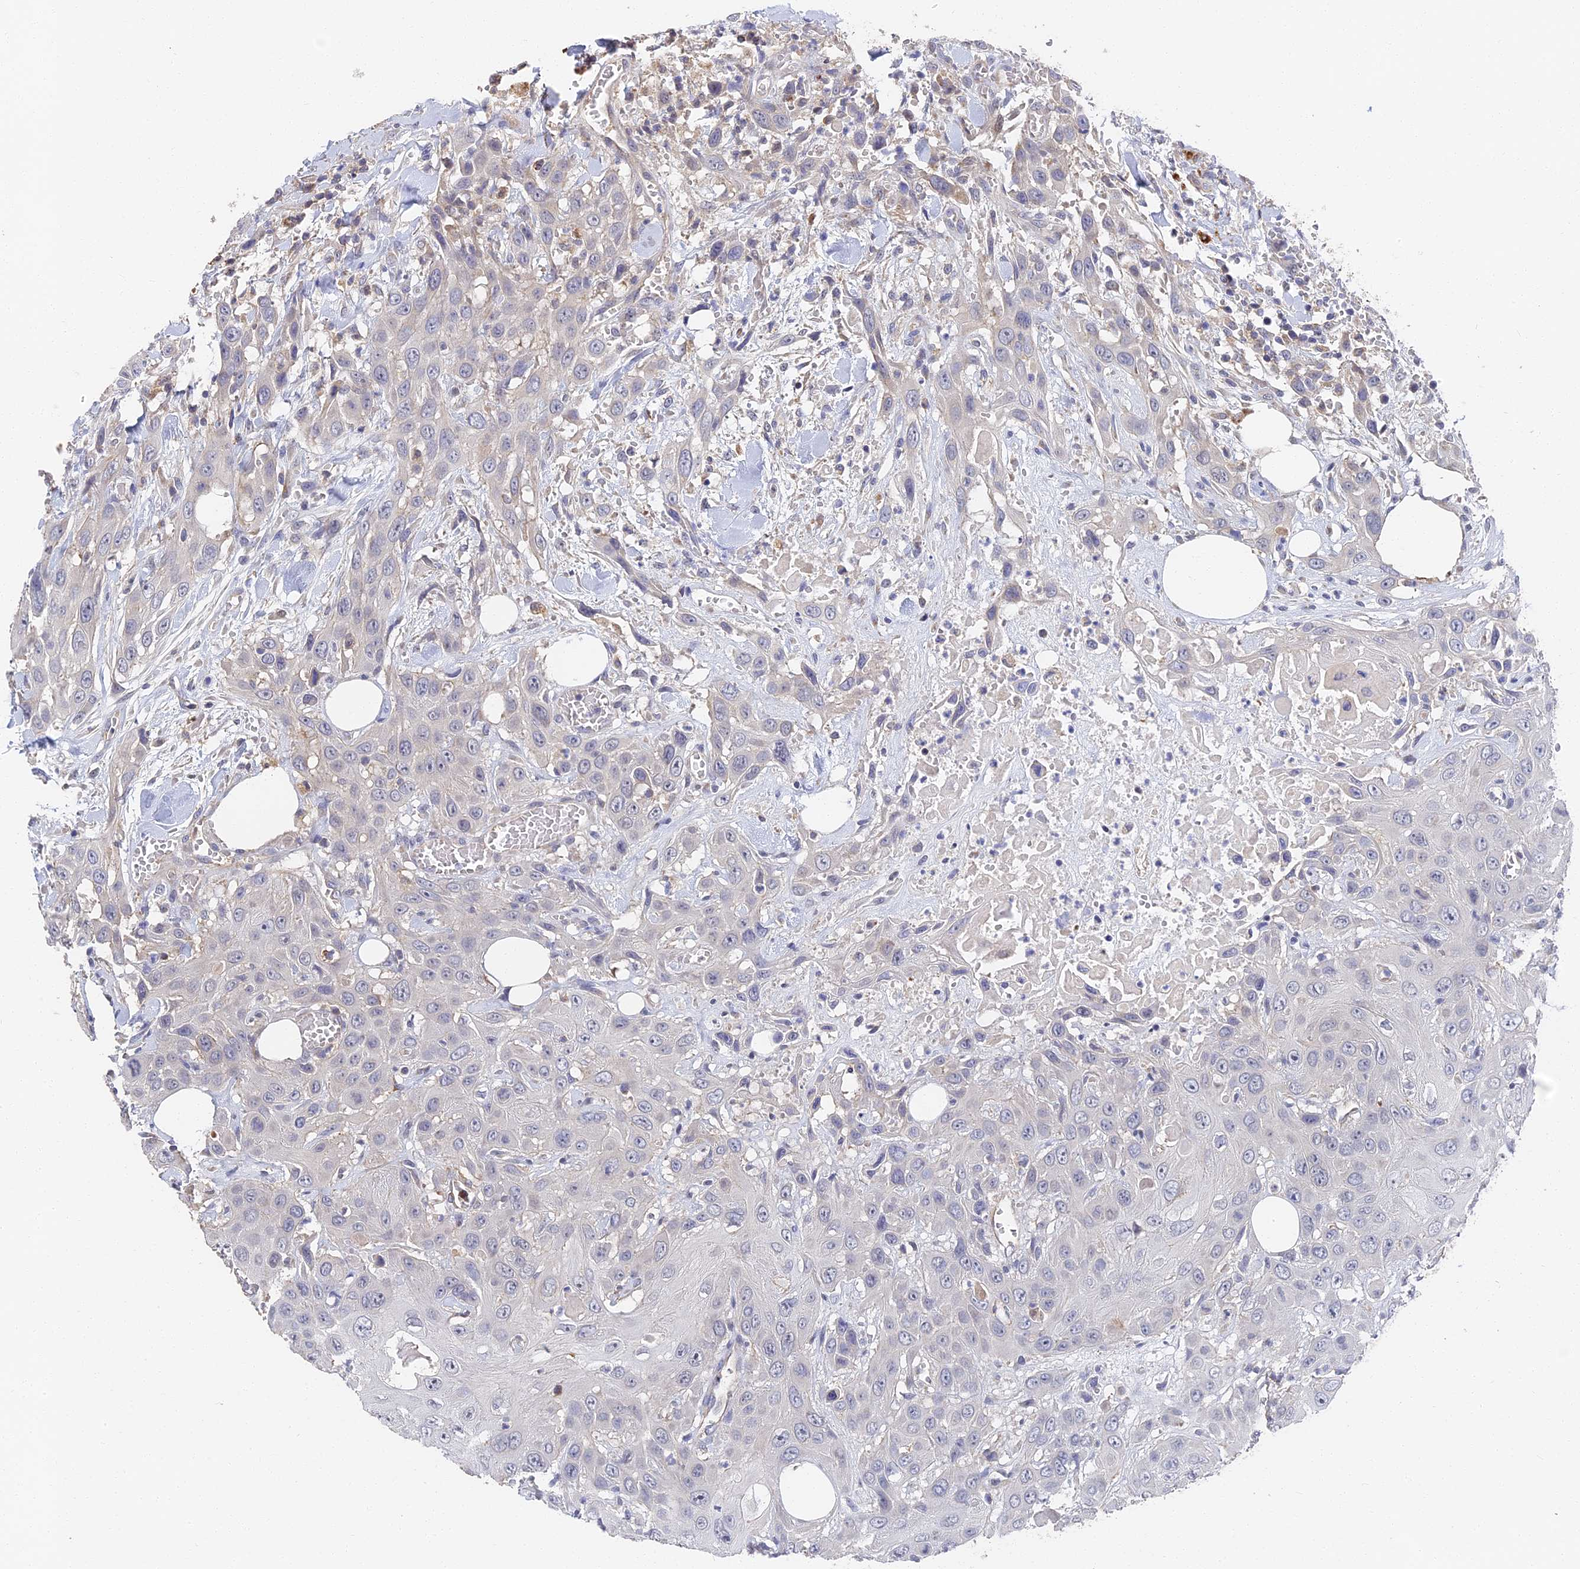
{"staining": {"intensity": "negative", "quantity": "none", "location": "none"}, "tissue": "head and neck cancer", "cell_type": "Tumor cells", "image_type": "cancer", "snomed": [{"axis": "morphology", "description": "Squamous cell carcinoma, NOS"}, {"axis": "topography", "description": "Head-Neck"}], "caption": "High power microscopy histopathology image of an immunohistochemistry (IHC) photomicrograph of squamous cell carcinoma (head and neck), revealing no significant positivity in tumor cells.", "gene": "CCDC113", "patient": {"sex": "male", "age": 81}}